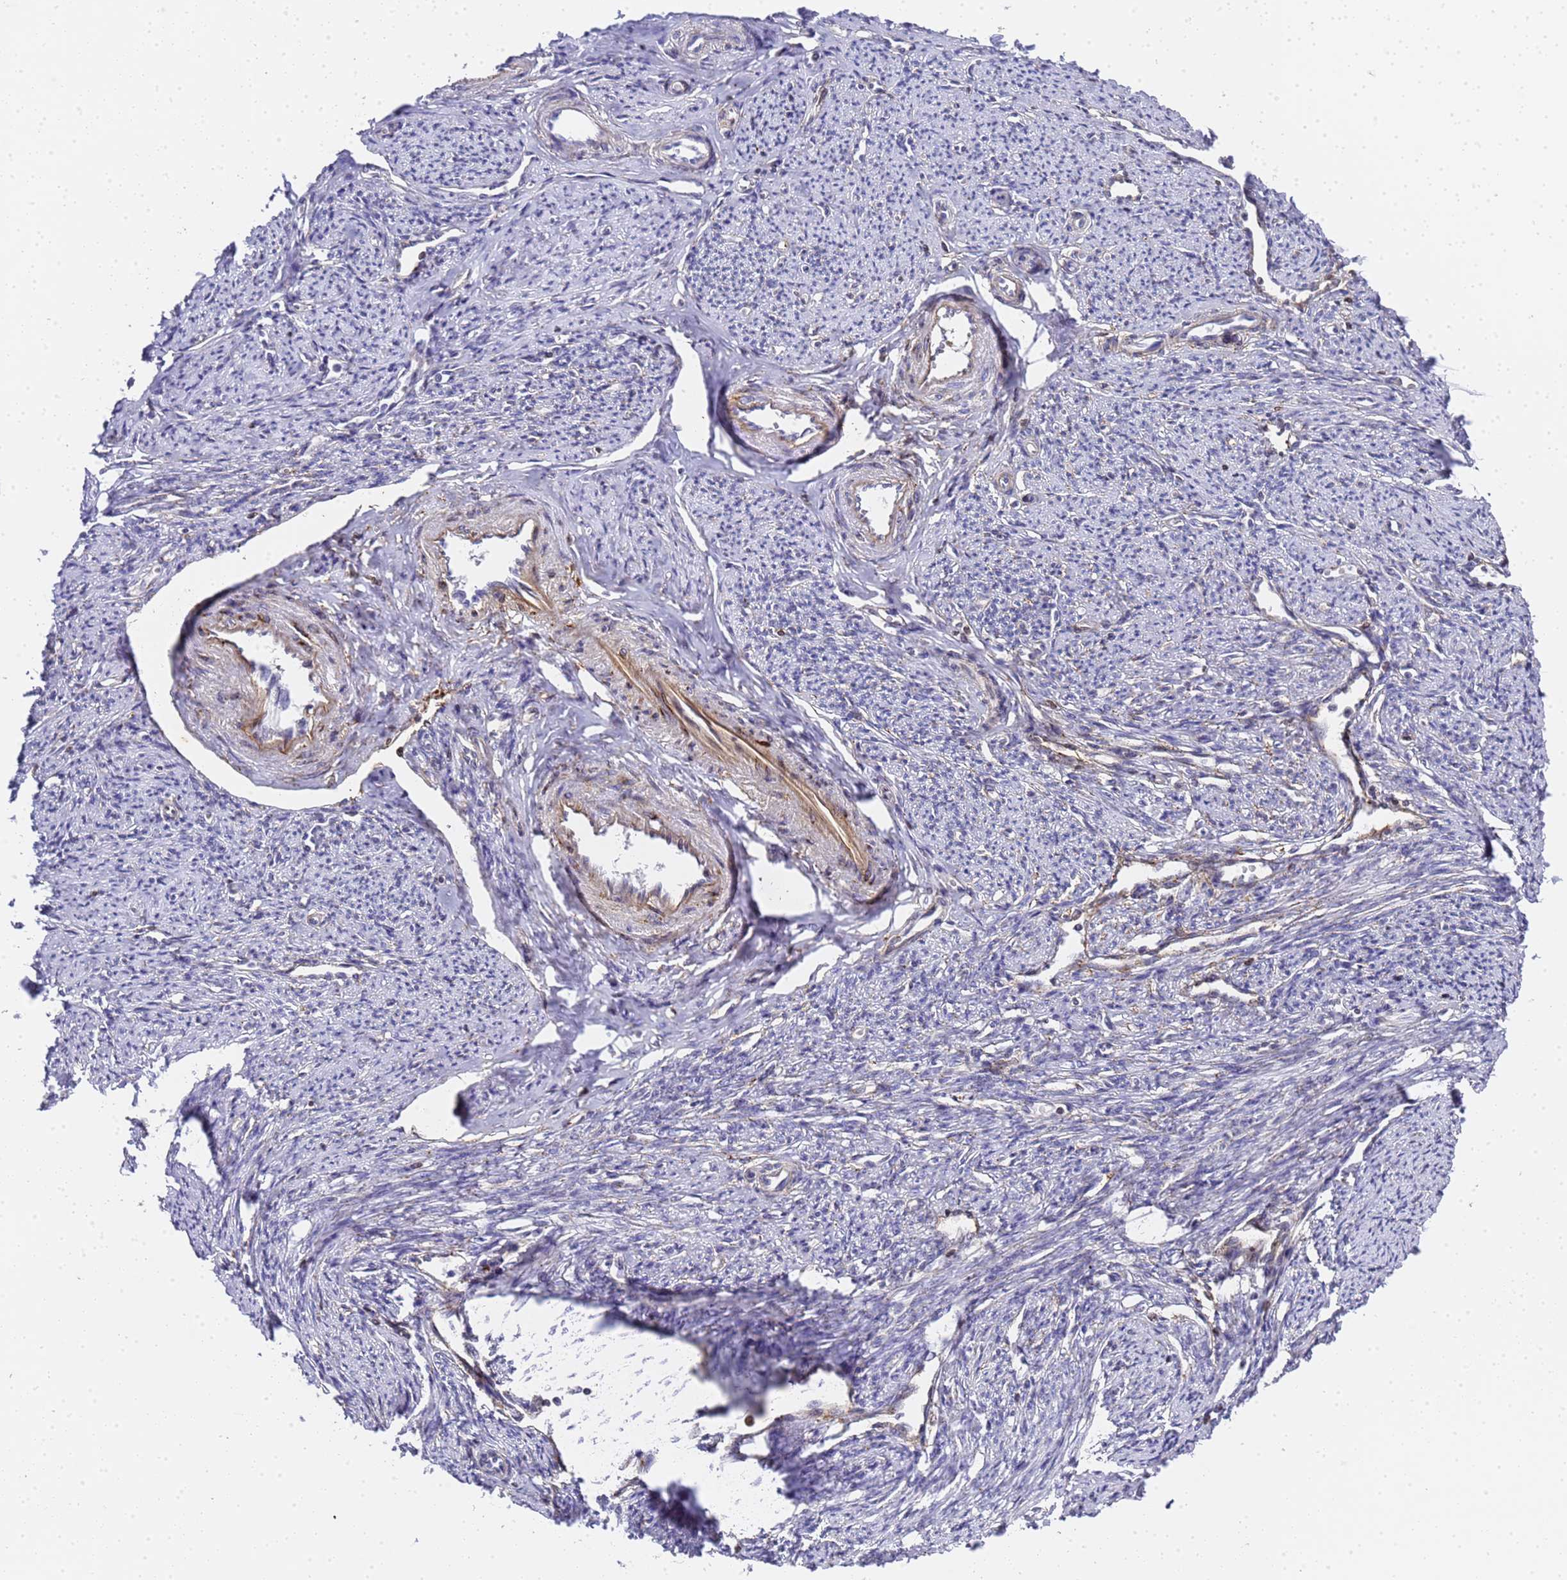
{"staining": {"intensity": "weak", "quantity": "<25%", "location": "nuclear"}, "tissue": "smooth muscle", "cell_type": "Smooth muscle cells", "image_type": "normal", "snomed": [{"axis": "morphology", "description": "Normal tissue, NOS"}, {"axis": "topography", "description": "Smooth muscle"}, {"axis": "topography", "description": "Uterus"}], "caption": "DAB immunohistochemical staining of normal smooth muscle reveals no significant expression in smooth muscle cells. (Immunohistochemistry, brightfield microscopy, high magnification).", "gene": "IGFBP7", "patient": {"sex": "female", "age": 59}}